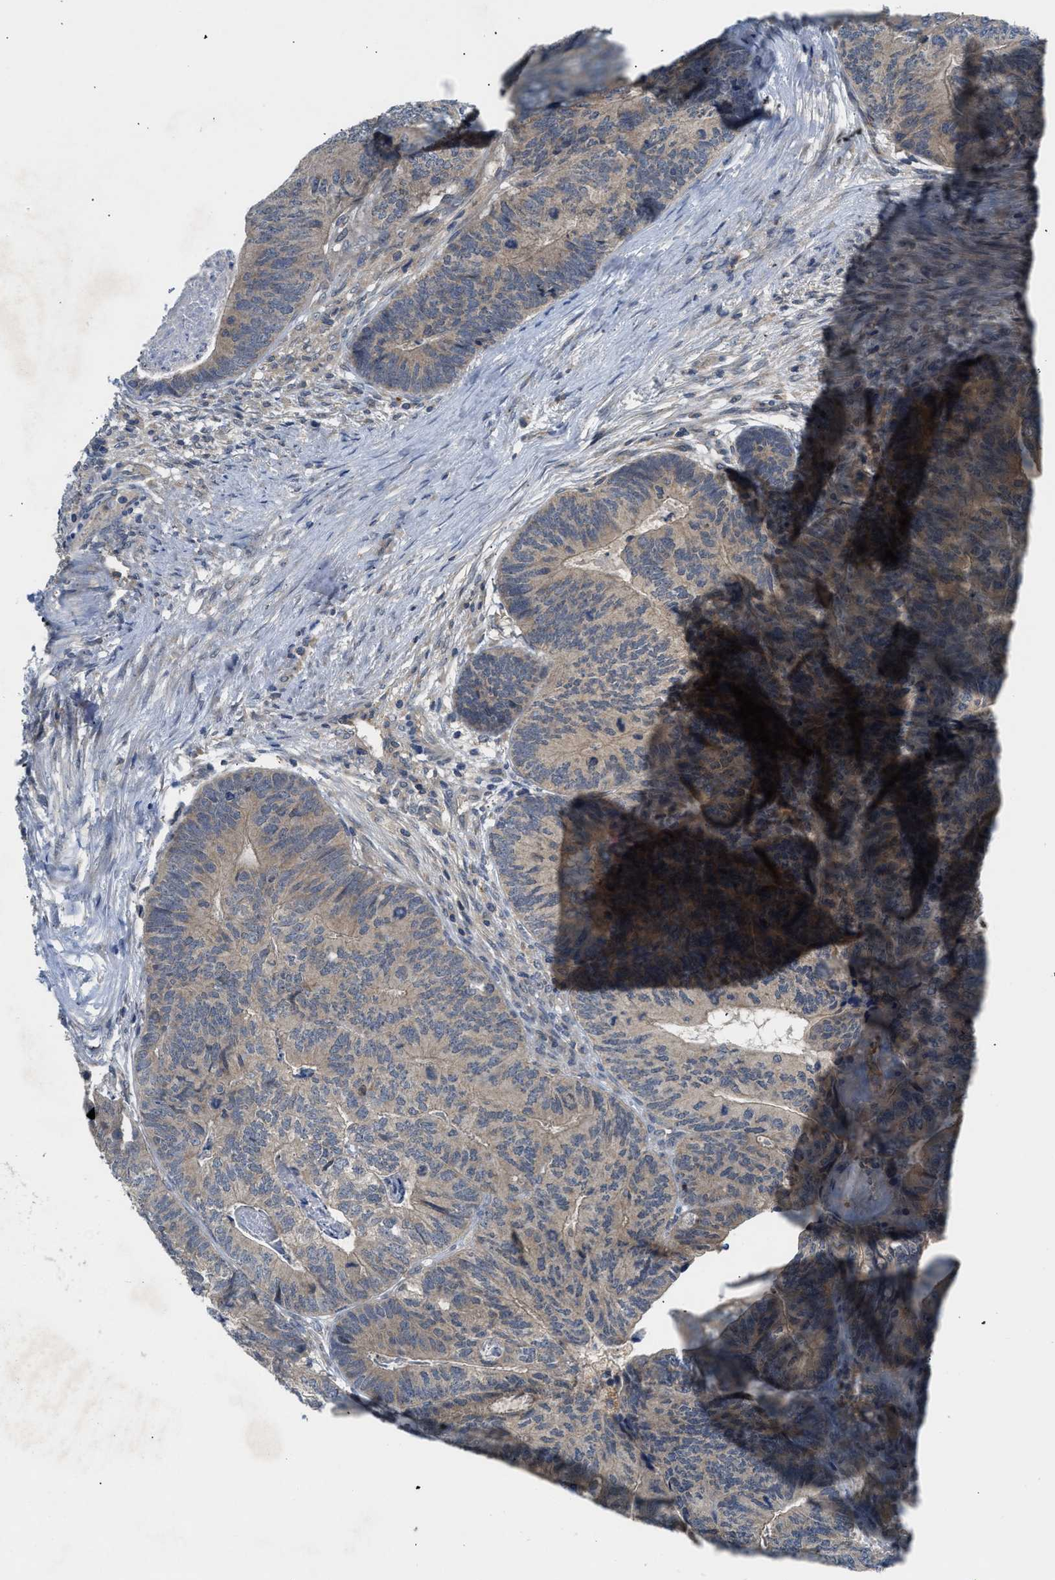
{"staining": {"intensity": "weak", "quantity": ">75%", "location": "cytoplasmic/membranous"}, "tissue": "colorectal cancer", "cell_type": "Tumor cells", "image_type": "cancer", "snomed": [{"axis": "morphology", "description": "Adenocarcinoma, NOS"}, {"axis": "topography", "description": "Colon"}], "caption": "A low amount of weak cytoplasmic/membranous positivity is present in about >75% of tumor cells in colorectal cancer tissue.", "gene": "PDE7A", "patient": {"sex": "female", "age": 67}}